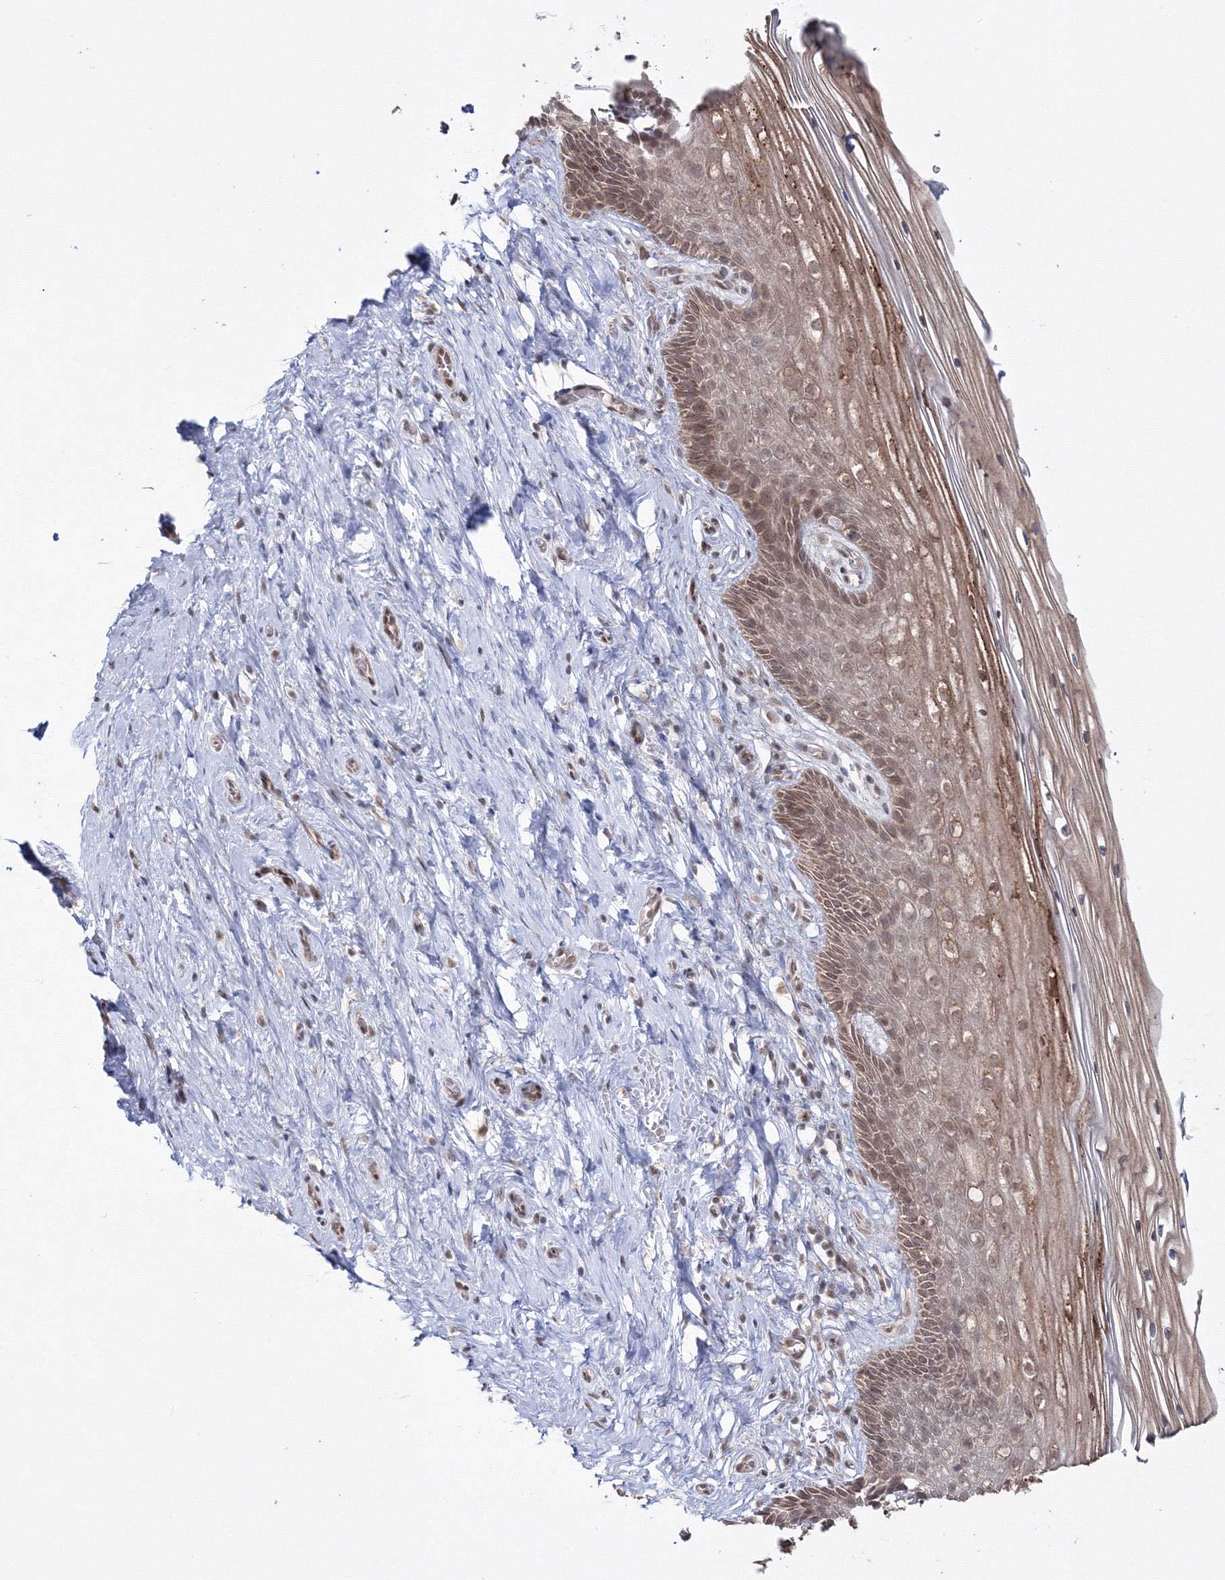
{"staining": {"intensity": "moderate", "quantity": "25%-75%", "location": "cytoplasmic/membranous"}, "tissue": "cervix", "cell_type": "Glandular cells", "image_type": "normal", "snomed": [{"axis": "morphology", "description": "Normal tissue, NOS"}, {"axis": "topography", "description": "Cervix"}], "caption": "Immunohistochemical staining of unremarkable human cervix reveals moderate cytoplasmic/membranous protein expression in about 25%-75% of glandular cells. Using DAB (3,3'-diaminobenzidine) (brown) and hematoxylin (blue) stains, captured at high magnification using brightfield microscopy.", "gene": "ZFAND6", "patient": {"sex": "female", "age": 33}}